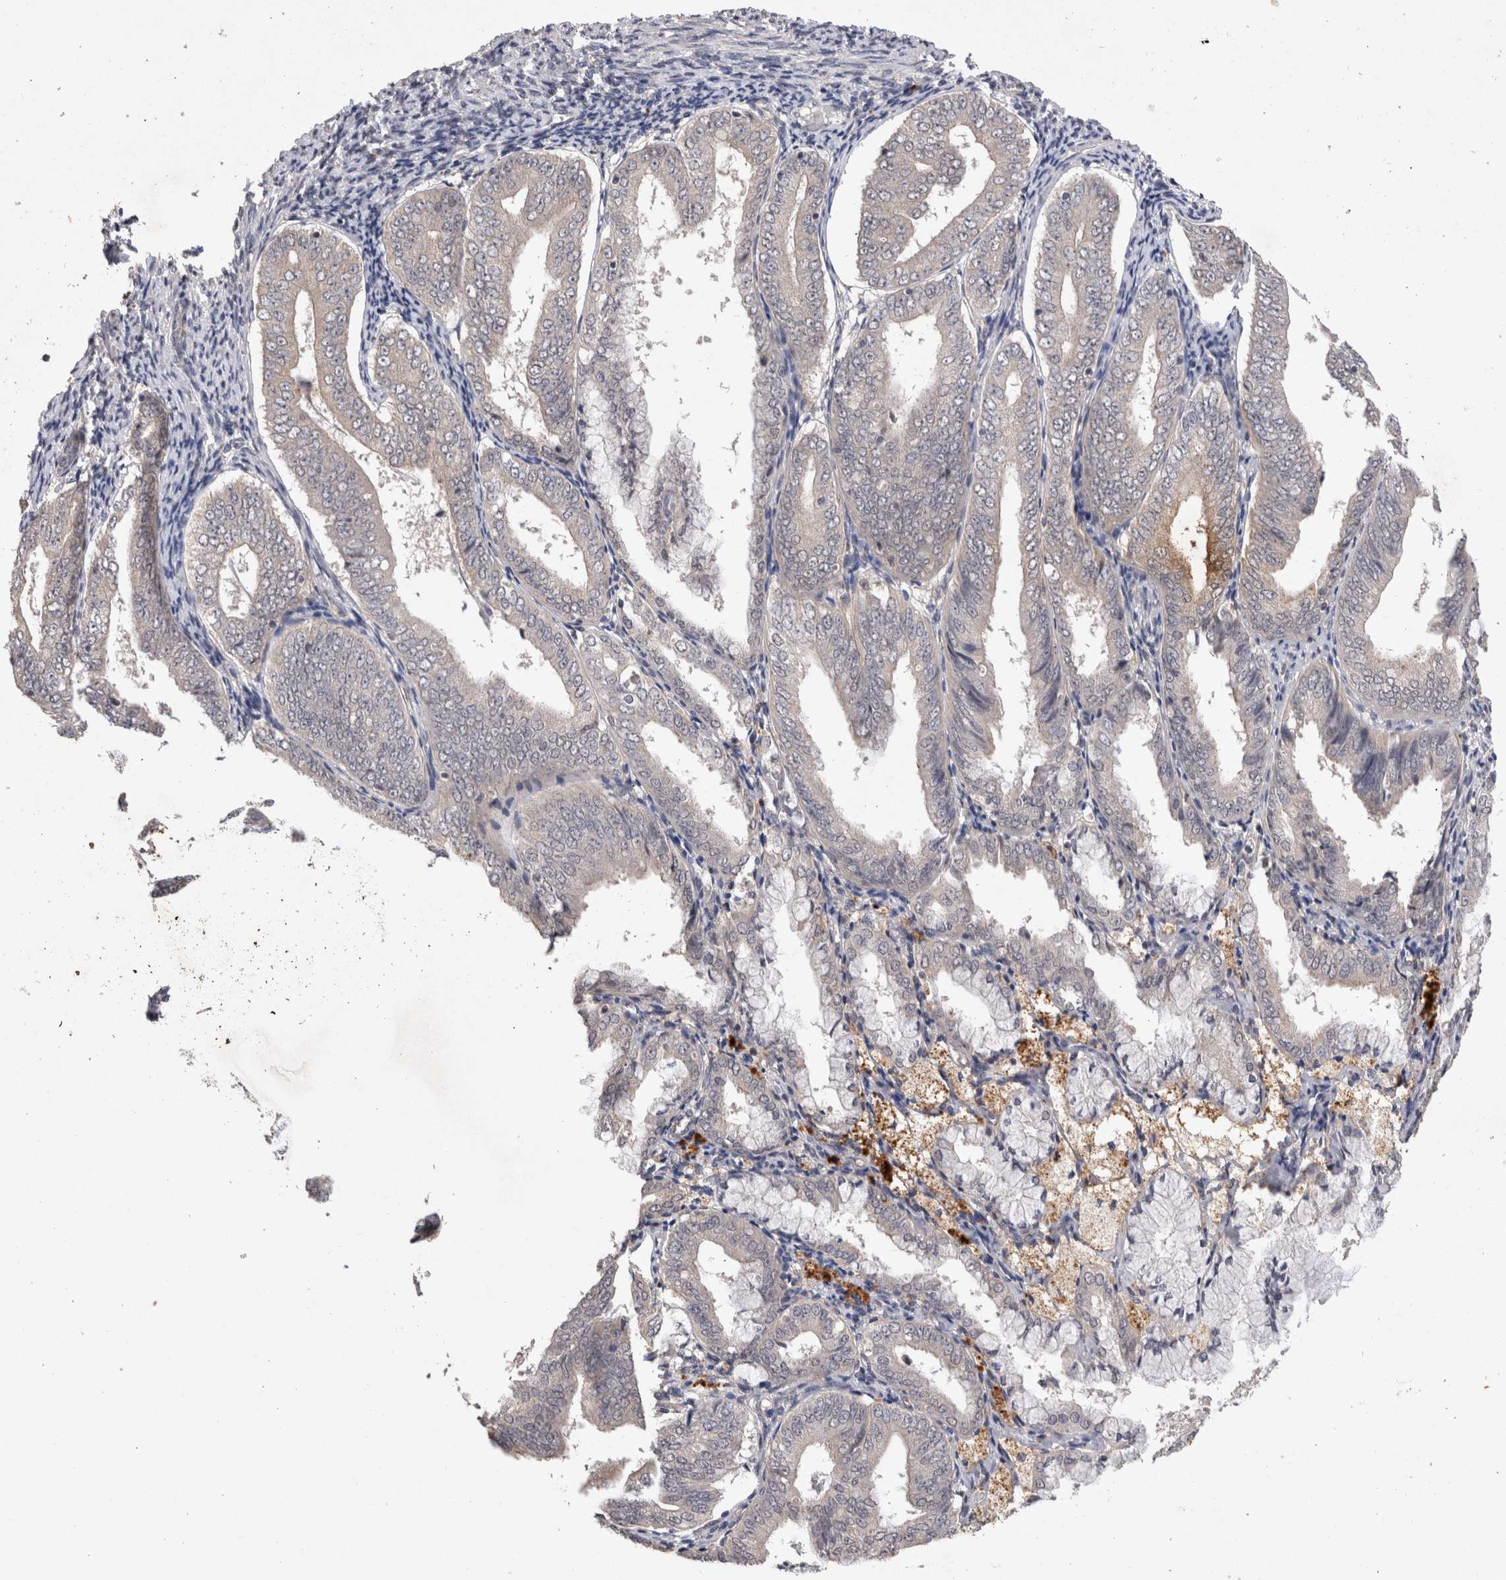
{"staining": {"intensity": "negative", "quantity": "none", "location": "none"}, "tissue": "endometrial cancer", "cell_type": "Tumor cells", "image_type": "cancer", "snomed": [{"axis": "morphology", "description": "Adenocarcinoma, NOS"}, {"axis": "topography", "description": "Endometrium"}], "caption": "IHC histopathology image of neoplastic tissue: endometrial cancer (adenocarcinoma) stained with DAB reveals no significant protein positivity in tumor cells.", "gene": "RASSF3", "patient": {"sex": "female", "age": 63}}